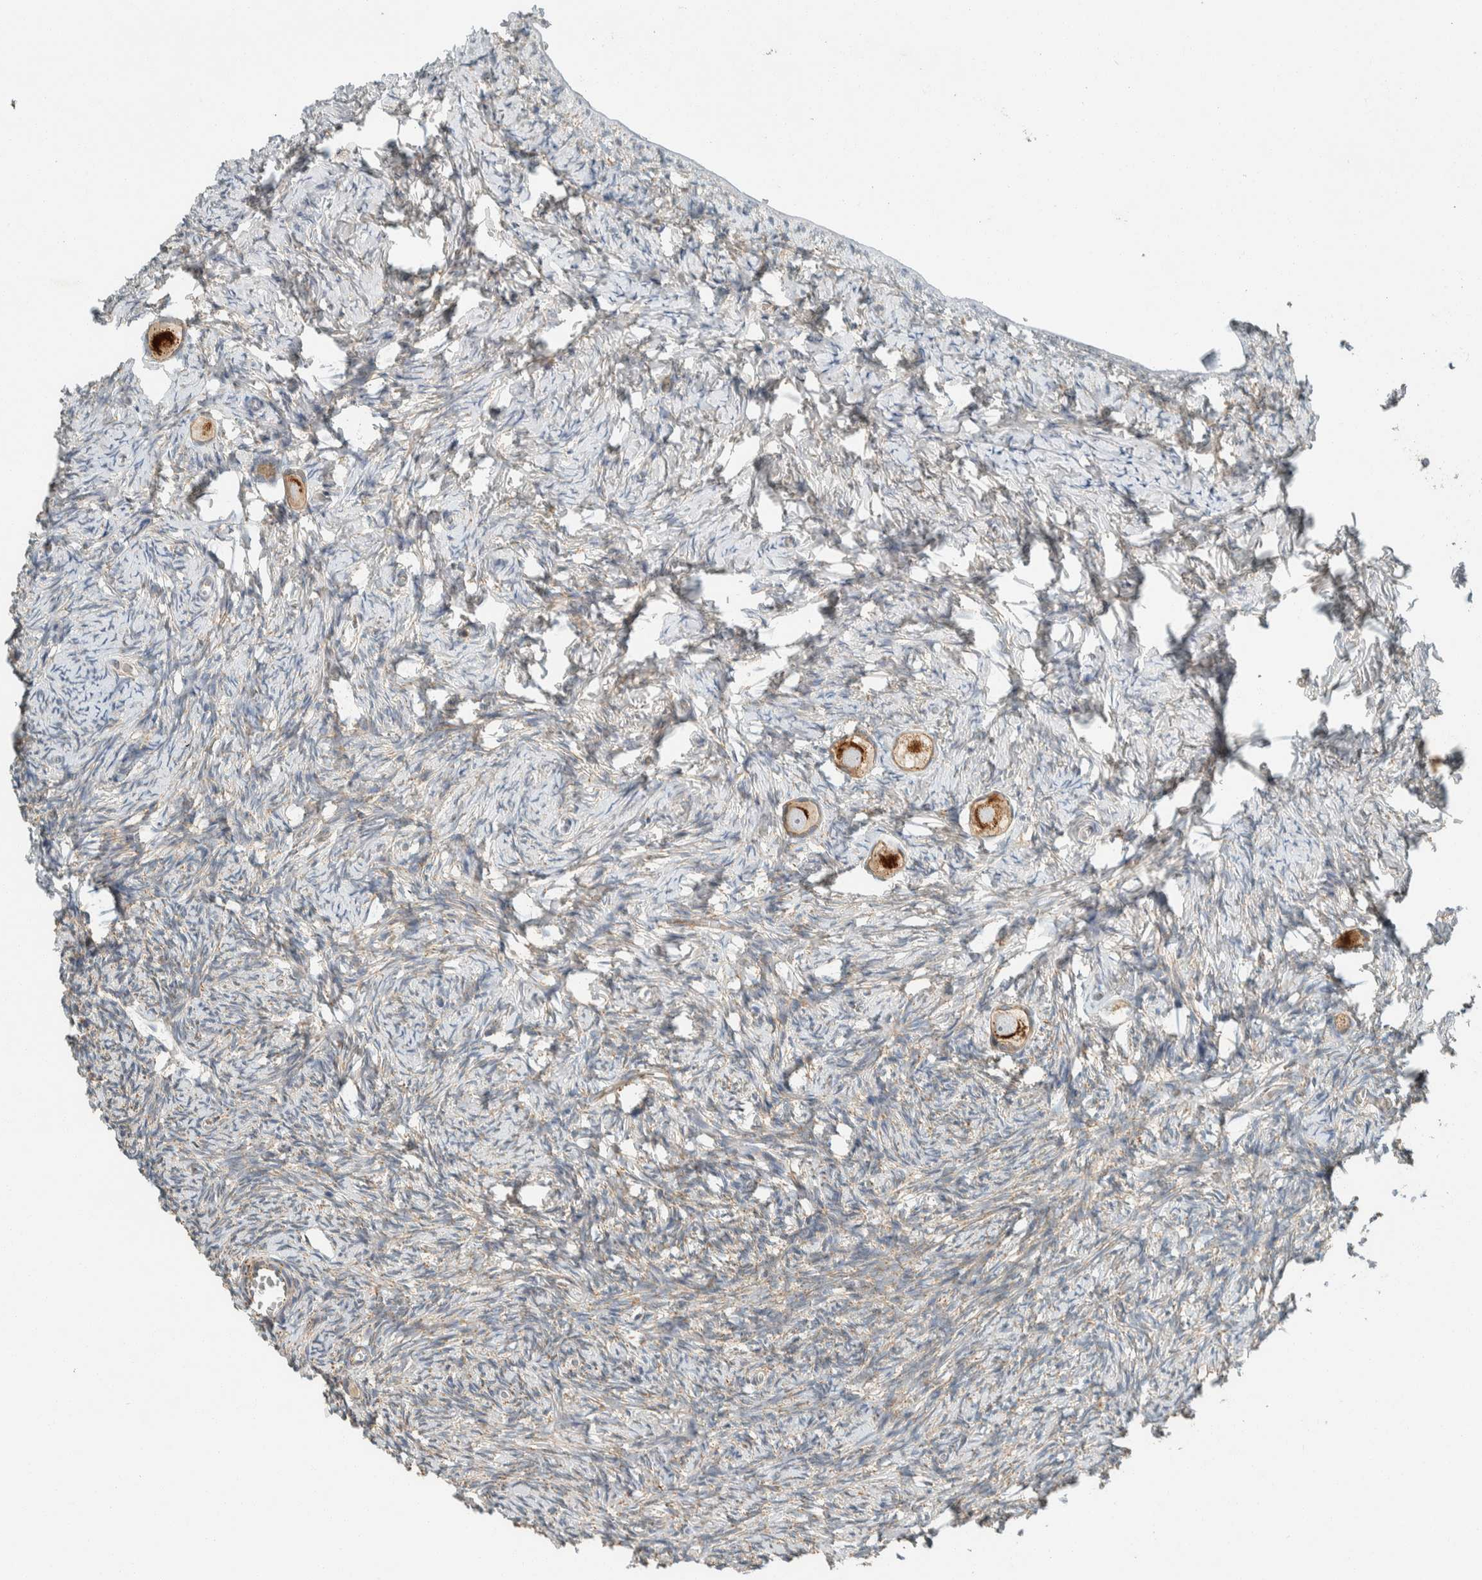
{"staining": {"intensity": "strong", "quantity": ">75%", "location": "cytoplasmic/membranous"}, "tissue": "ovary", "cell_type": "Follicle cells", "image_type": "normal", "snomed": [{"axis": "morphology", "description": "Normal tissue, NOS"}, {"axis": "topography", "description": "Ovary"}], "caption": "This is a micrograph of immunohistochemistry (IHC) staining of unremarkable ovary, which shows strong positivity in the cytoplasmic/membranous of follicle cells.", "gene": "SPAG5", "patient": {"sex": "female", "age": 27}}